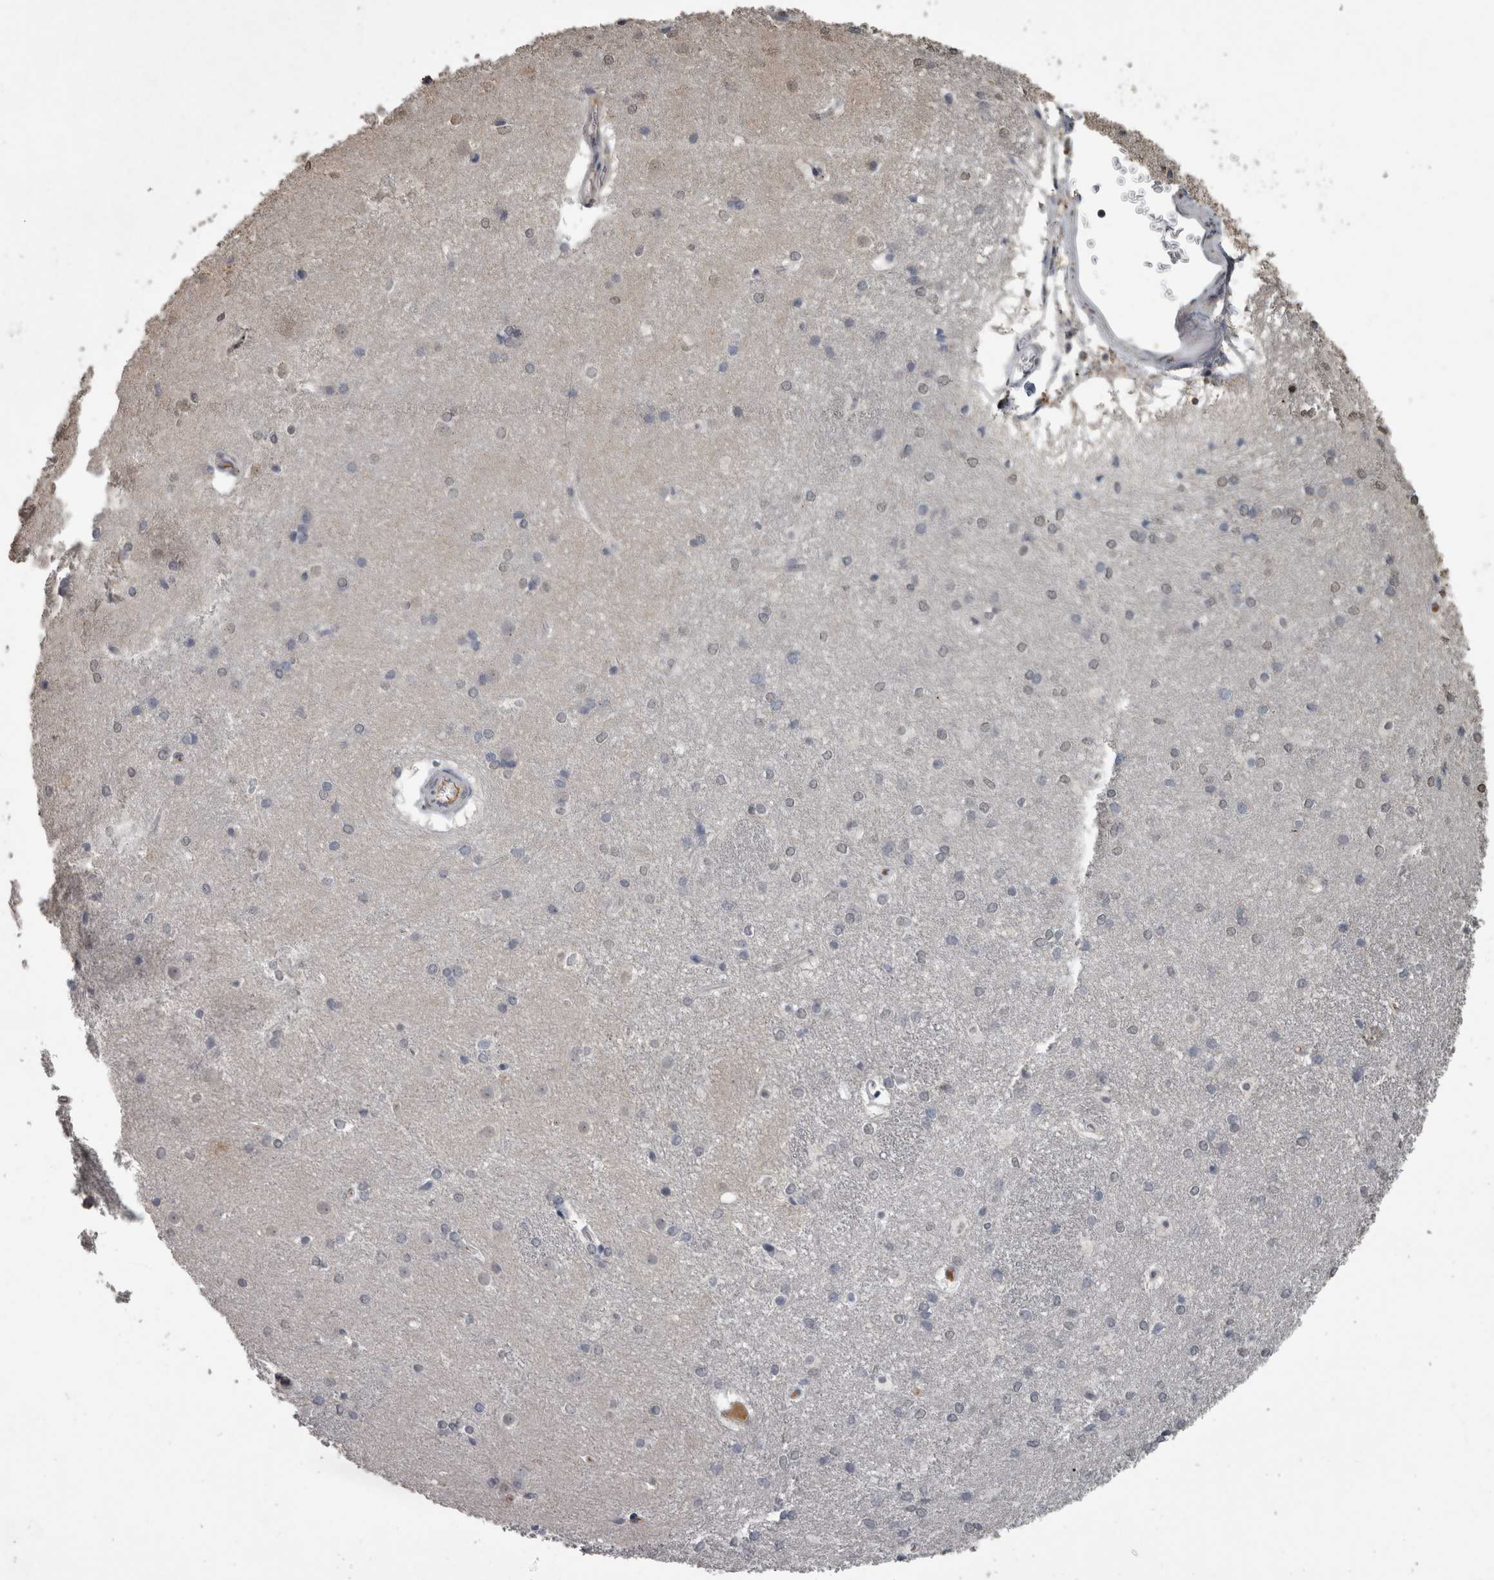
{"staining": {"intensity": "negative", "quantity": "none", "location": "none"}, "tissue": "caudate", "cell_type": "Glial cells", "image_type": "normal", "snomed": [{"axis": "morphology", "description": "Normal tissue, NOS"}, {"axis": "topography", "description": "Lateral ventricle wall"}], "caption": "Immunohistochemistry (IHC) of benign human caudate reveals no staining in glial cells.", "gene": "PIK3AP1", "patient": {"sex": "female", "age": 19}}